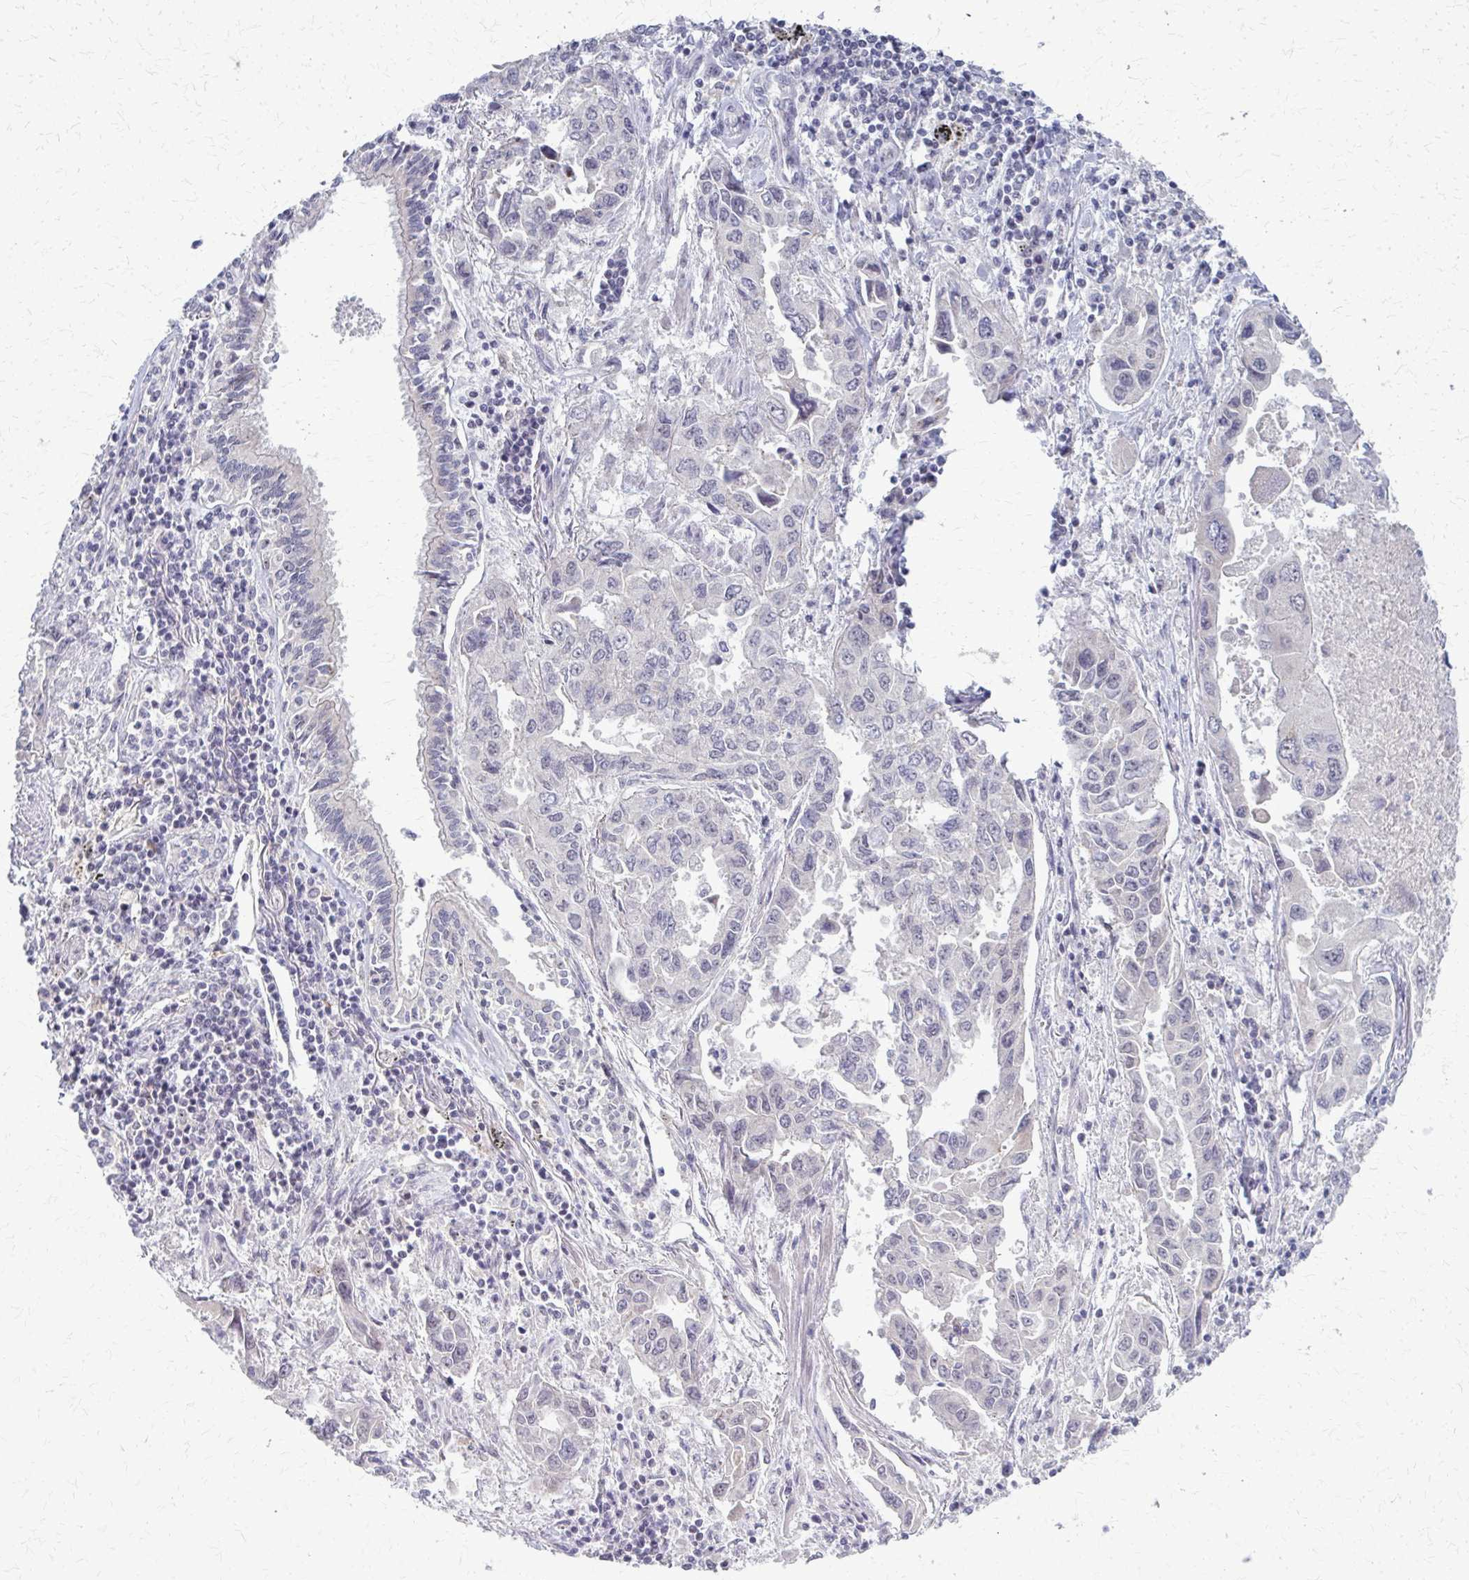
{"staining": {"intensity": "negative", "quantity": "none", "location": "none"}, "tissue": "lung cancer", "cell_type": "Tumor cells", "image_type": "cancer", "snomed": [{"axis": "morphology", "description": "Adenocarcinoma, NOS"}, {"axis": "topography", "description": "Lung"}], "caption": "The image exhibits no significant positivity in tumor cells of lung adenocarcinoma.", "gene": "NUDT16", "patient": {"sex": "male", "age": 64}}